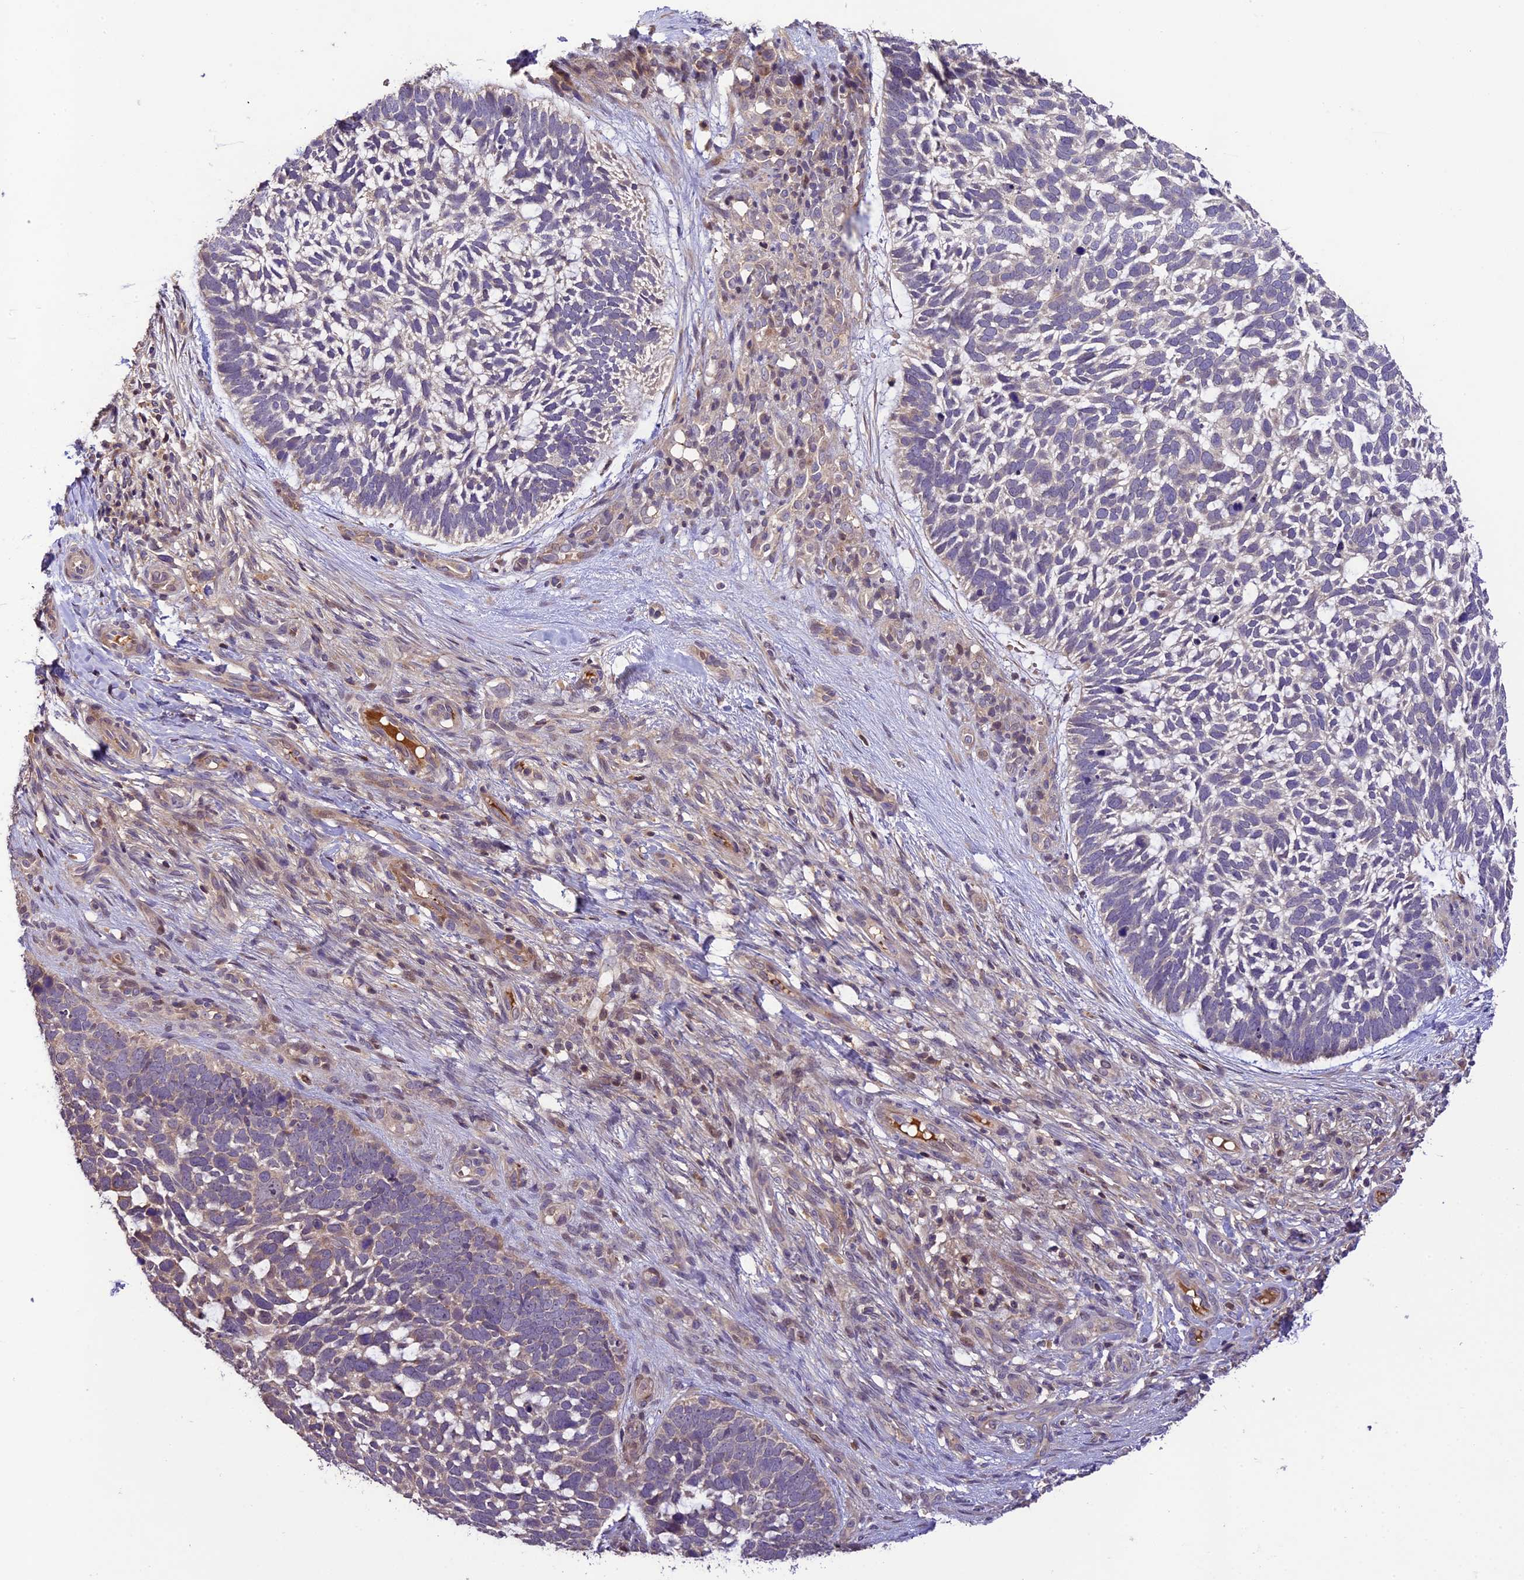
{"staining": {"intensity": "weak", "quantity": "<25%", "location": "cytoplasmic/membranous"}, "tissue": "skin cancer", "cell_type": "Tumor cells", "image_type": "cancer", "snomed": [{"axis": "morphology", "description": "Basal cell carcinoma"}, {"axis": "topography", "description": "Skin"}], "caption": "Immunohistochemistry (IHC) of human basal cell carcinoma (skin) exhibits no positivity in tumor cells. (Immunohistochemistry (IHC), brightfield microscopy, high magnification).", "gene": "DGKH", "patient": {"sex": "male", "age": 88}}